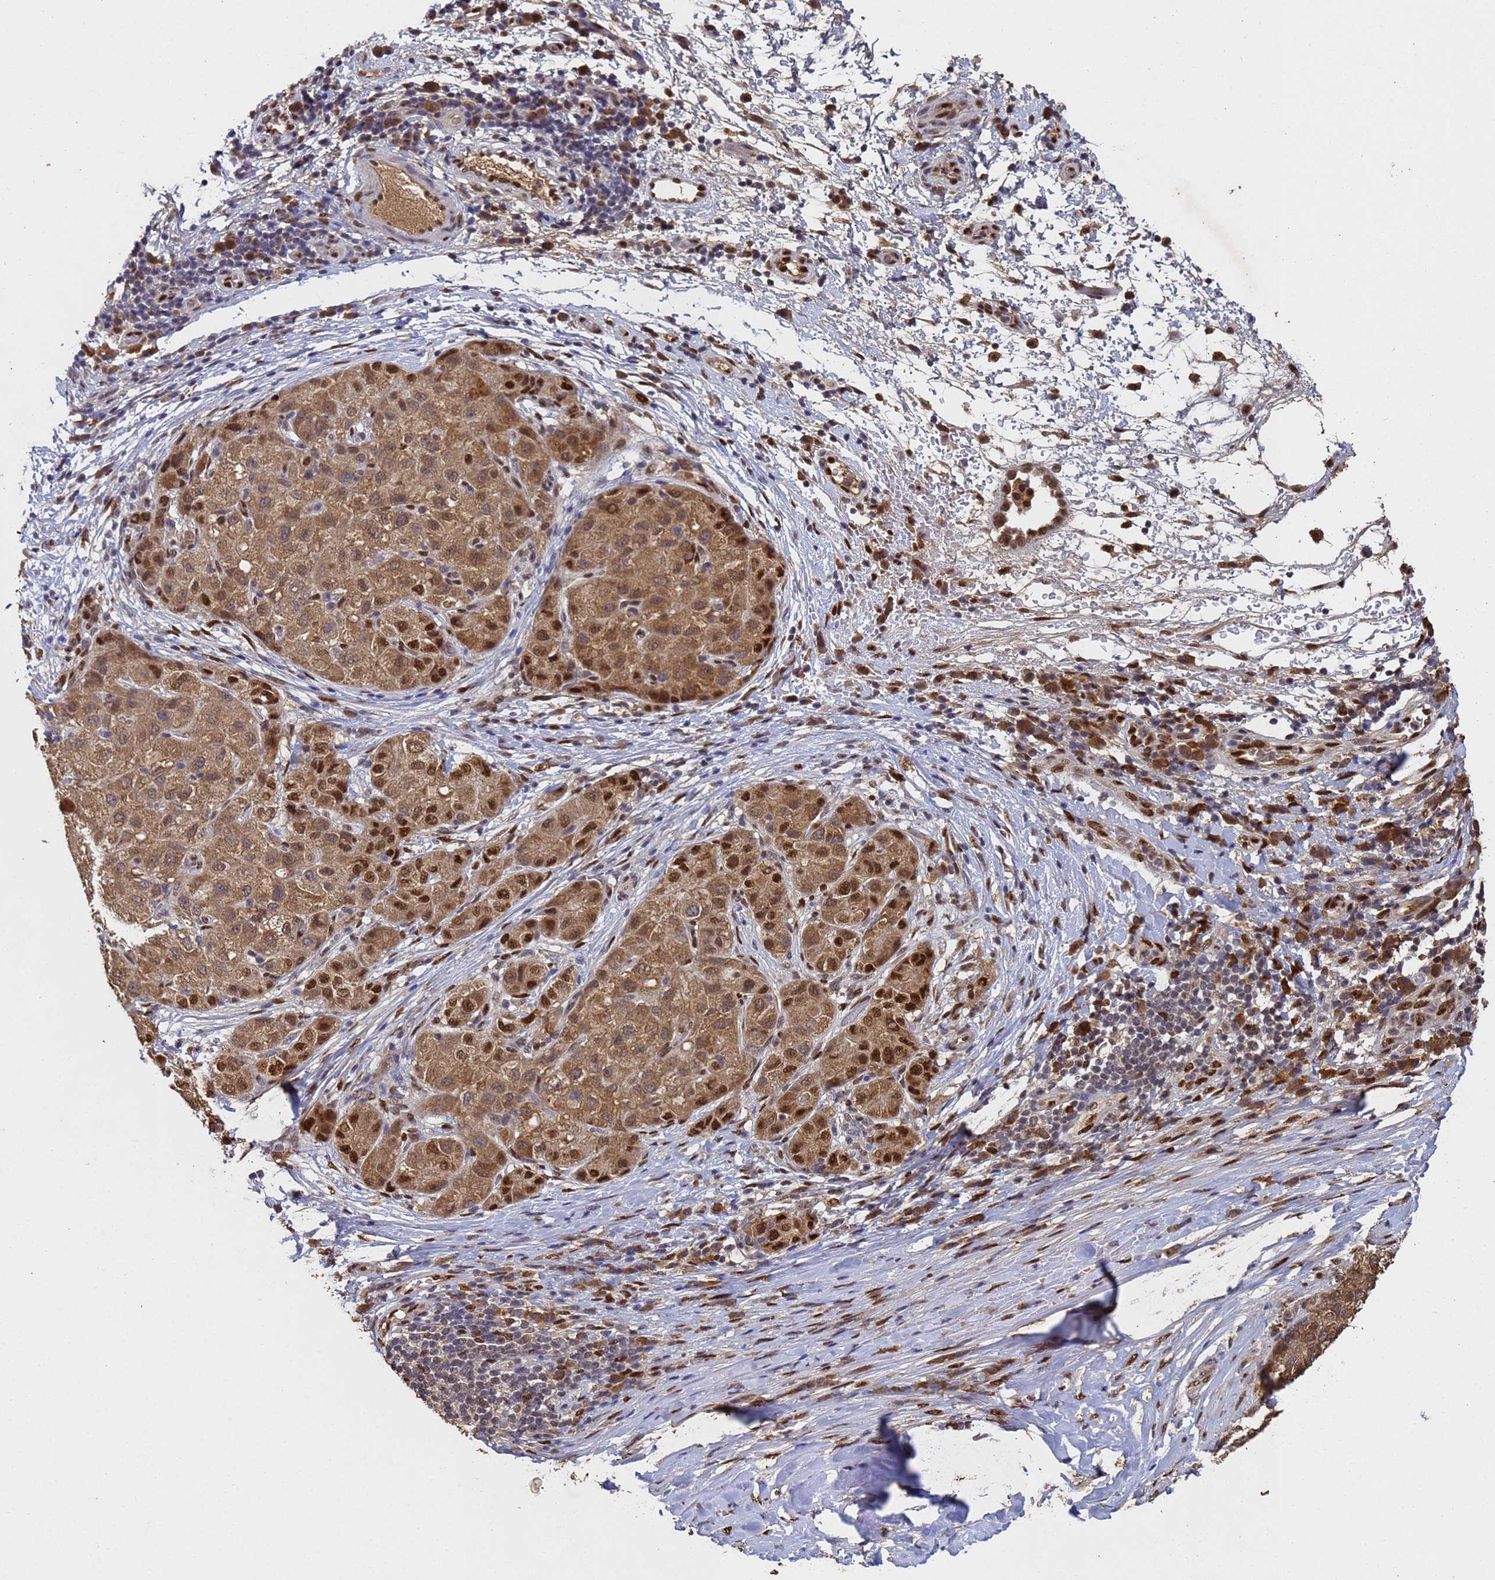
{"staining": {"intensity": "moderate", "quantity": ">75%", "location": "cytoplasmic/membranous,nuclear"}, "tissue": "liver cancer", "cell_type": "Tumor cells", "image_type": "cancer", "snomed": [{"axis": "morphology", "description": "Carcinoma, Hepatocellular, NOS"}, {"axis": "topography", "description": "Liver"}], "caption": "Immunohistochemistry (DAB (3,3'-diaminobenzidine)) staining of human hepatocellular carcinoma (liver) shows moderate cytoplasmic/membranous and nuclear protein expression in about >75% of tumor cells. (Stains: DAB (3,3'-diaminobenzidine) in brown, nuclei in blue, Microscopy: brightfield microscopy at high magnification).", "gene": "SECISBP2", "patient": {"sex": "male", "age": 80}}